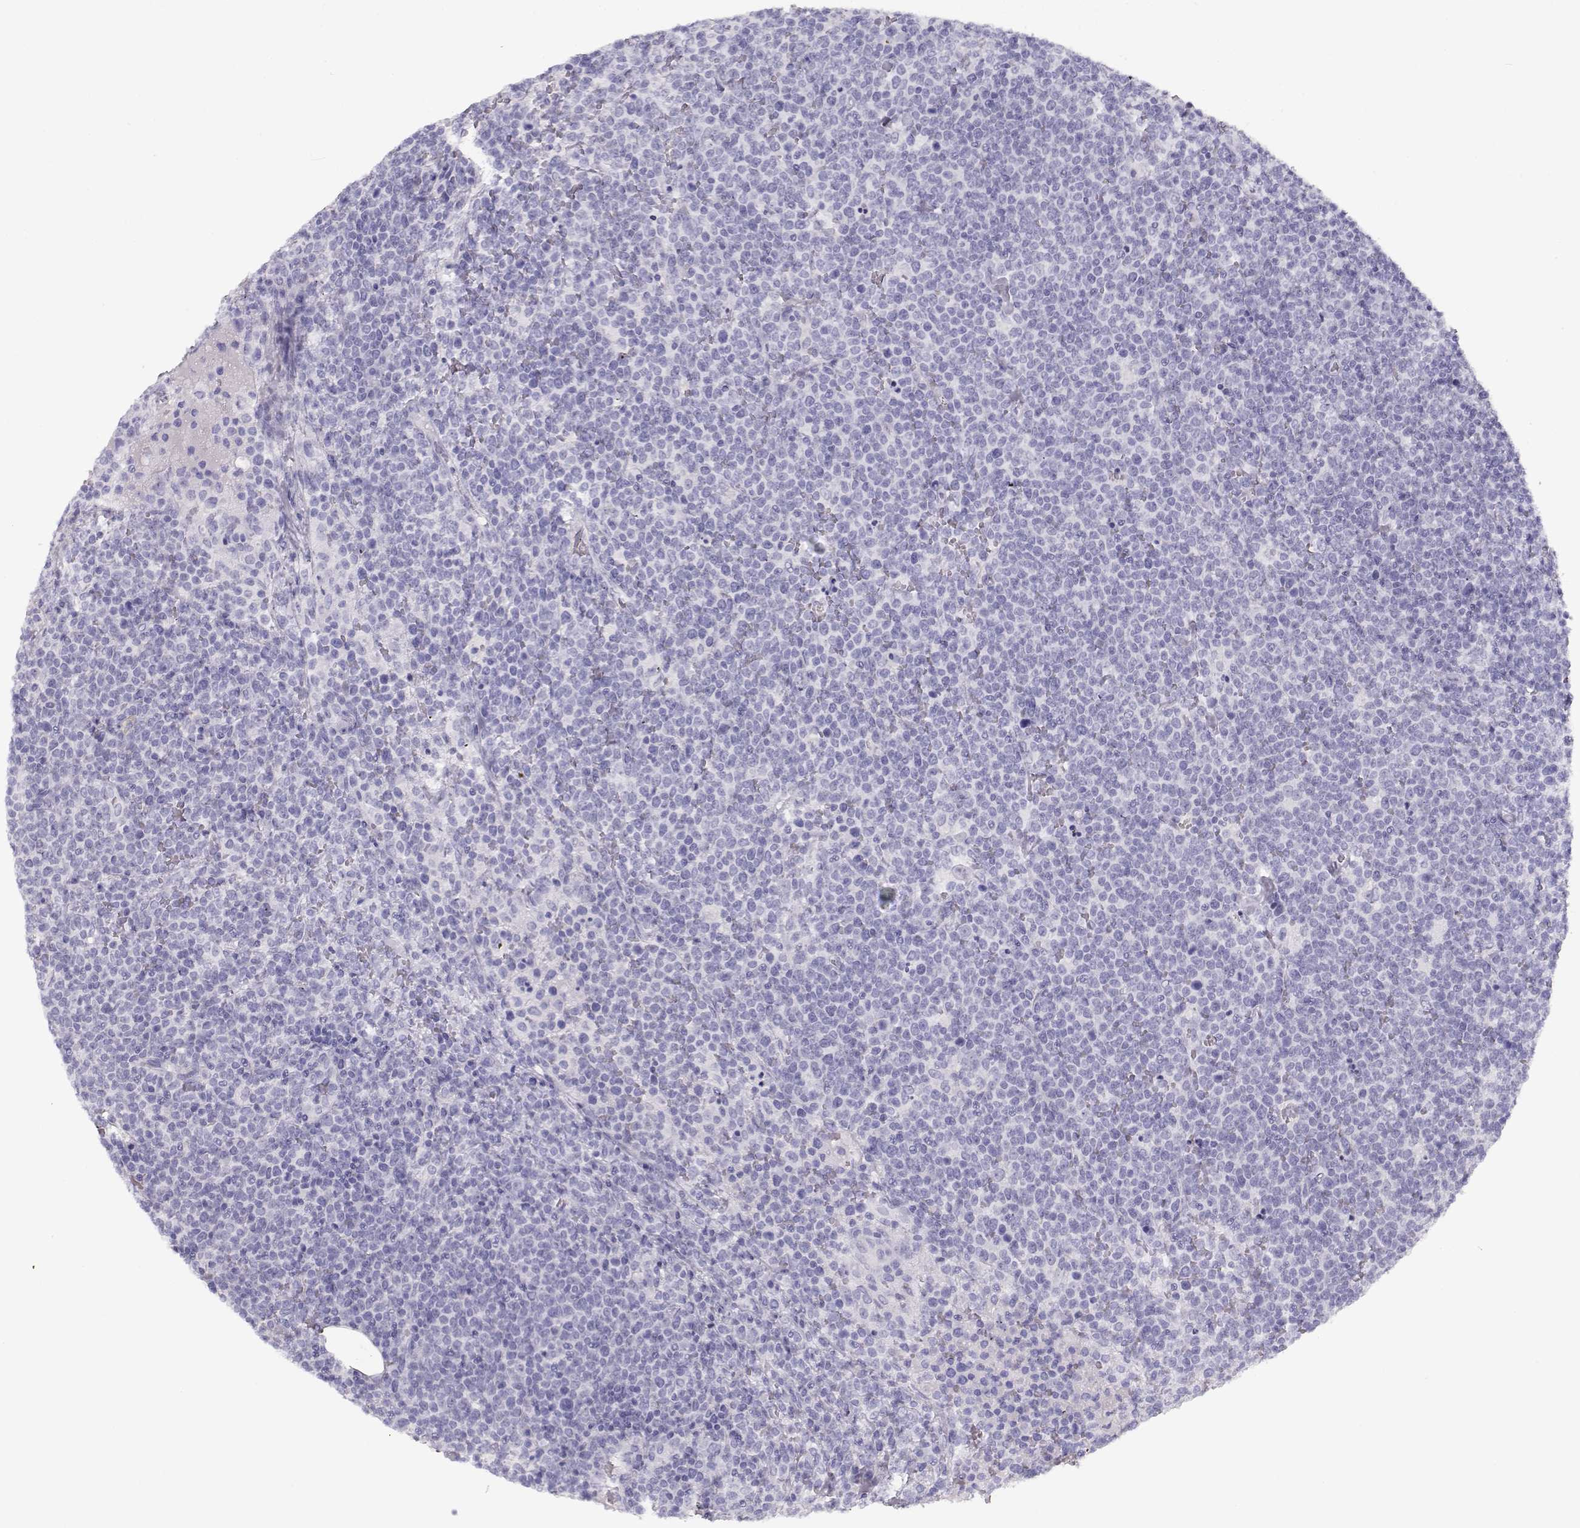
{"staining": {"intensity": "negative", "quantity": "none", "location": "none"}, "tissue": "lymphoma", "cell_type": "Tumor cells", "image_type": "cancer", "snomed": [{"axis": "morphology", "description": "Malignant lymphoma, non-Hodgkin's type, High grade"}, {"axis": "topography", "description": "Lymph node"}], "caption": "Malignant lymphoma, non-Hodgkin's type (high-grade) was stained to show a protein in brown. There is no significant positivity in tumor cells.", "gene": "TKTL1", "patient": {"sex": "male", "age": 61}}